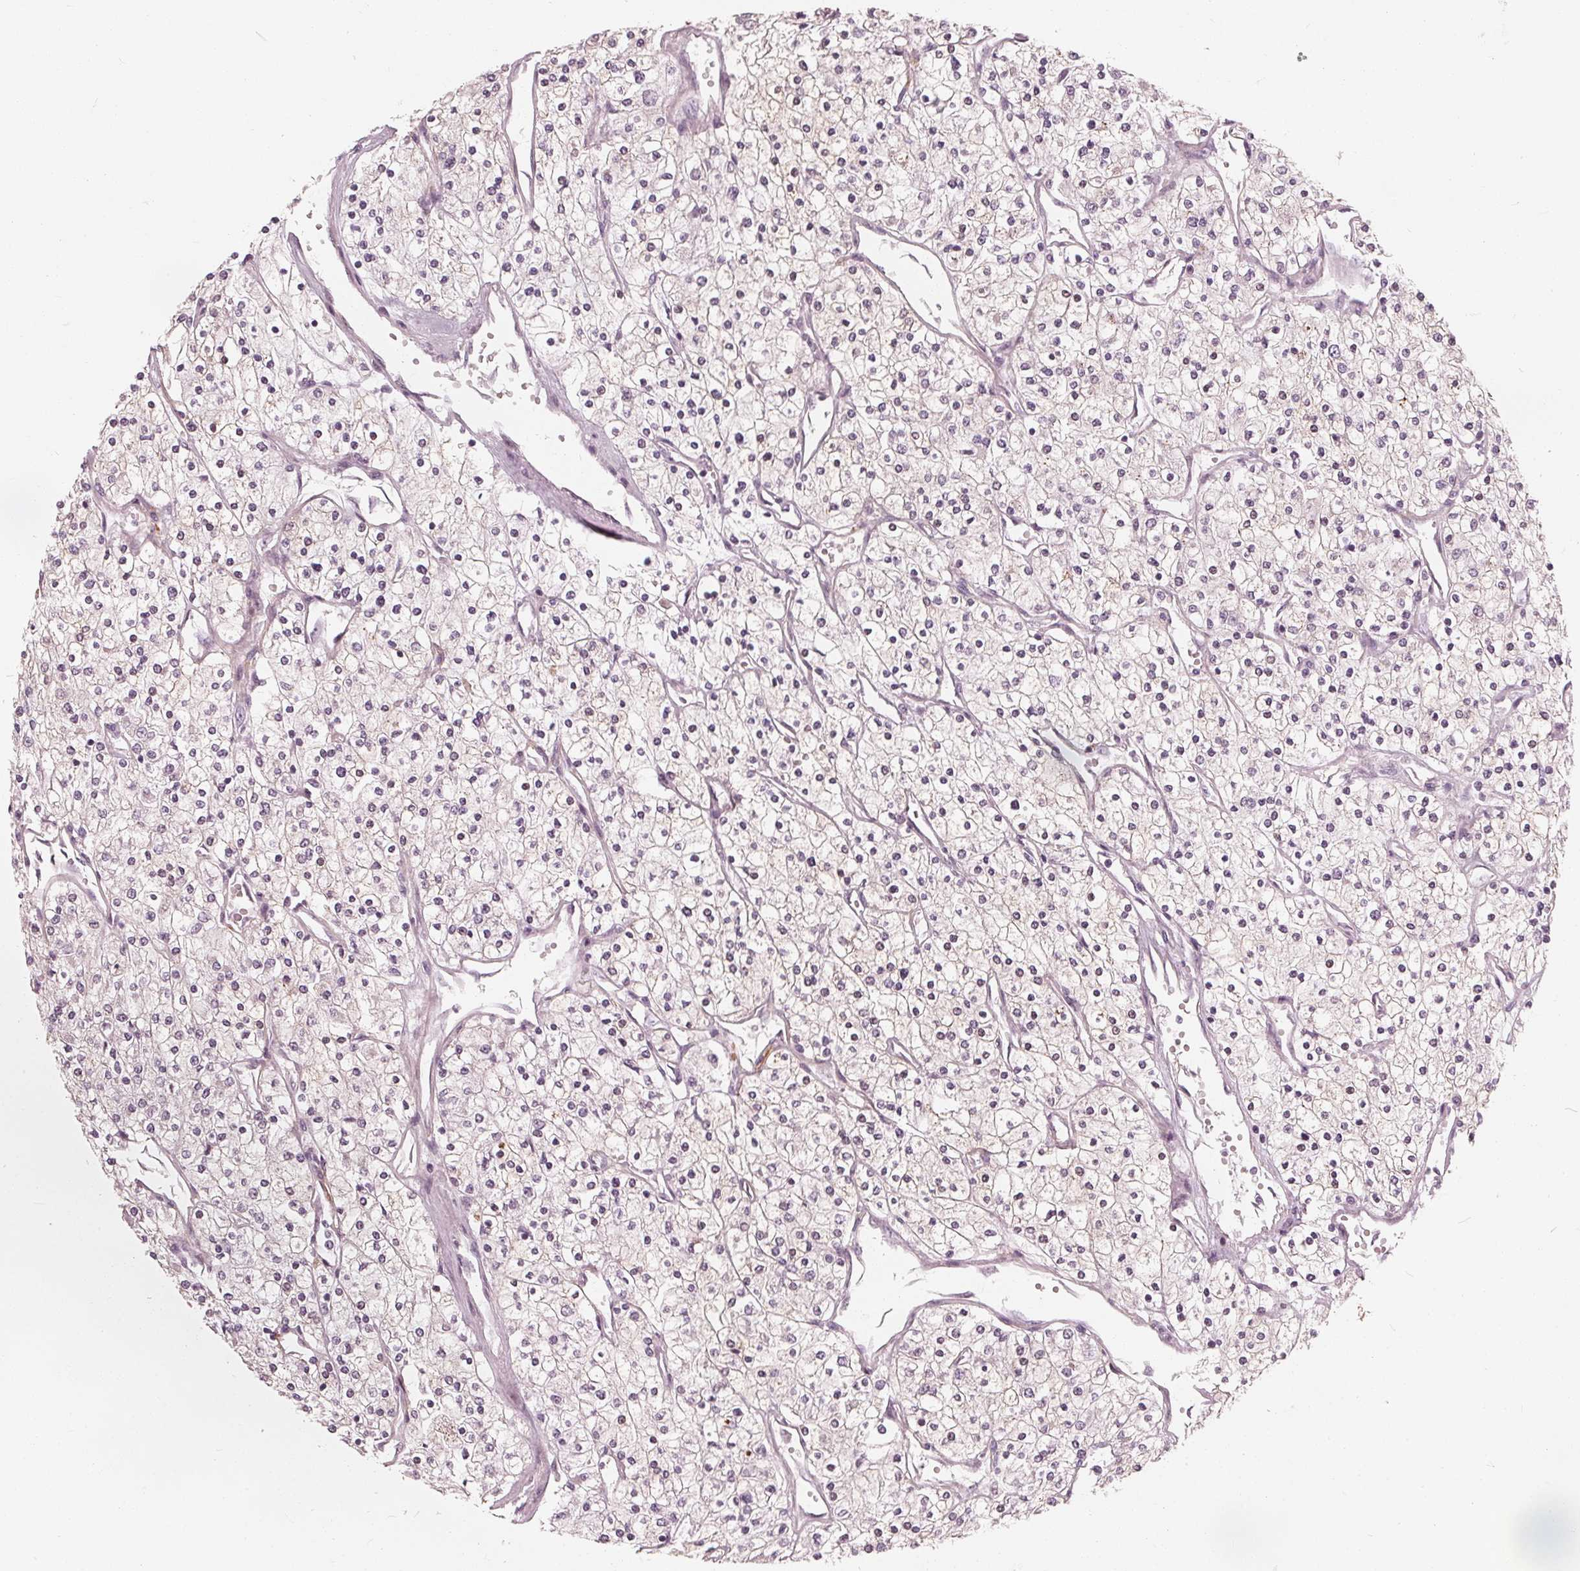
{"staining": {"intensity": "negative", "quantity": "none", "location": "none"}, "tissue": "renal cancer", "cell_type": "Tumor cells", "image_type": "cancer", "snomed": [{"axis": "morphology", "description": "Adenocarcinoma, NOS"}, {"axis": "topography", "description": "Kidney"}], "caption": "Renal cancer (adenocarcinoma) was stained to show a protein in brown. There is no significant staining in tumor cells.", "gene": "SAT2", "patient": {"sex": "male", "age": 80}}